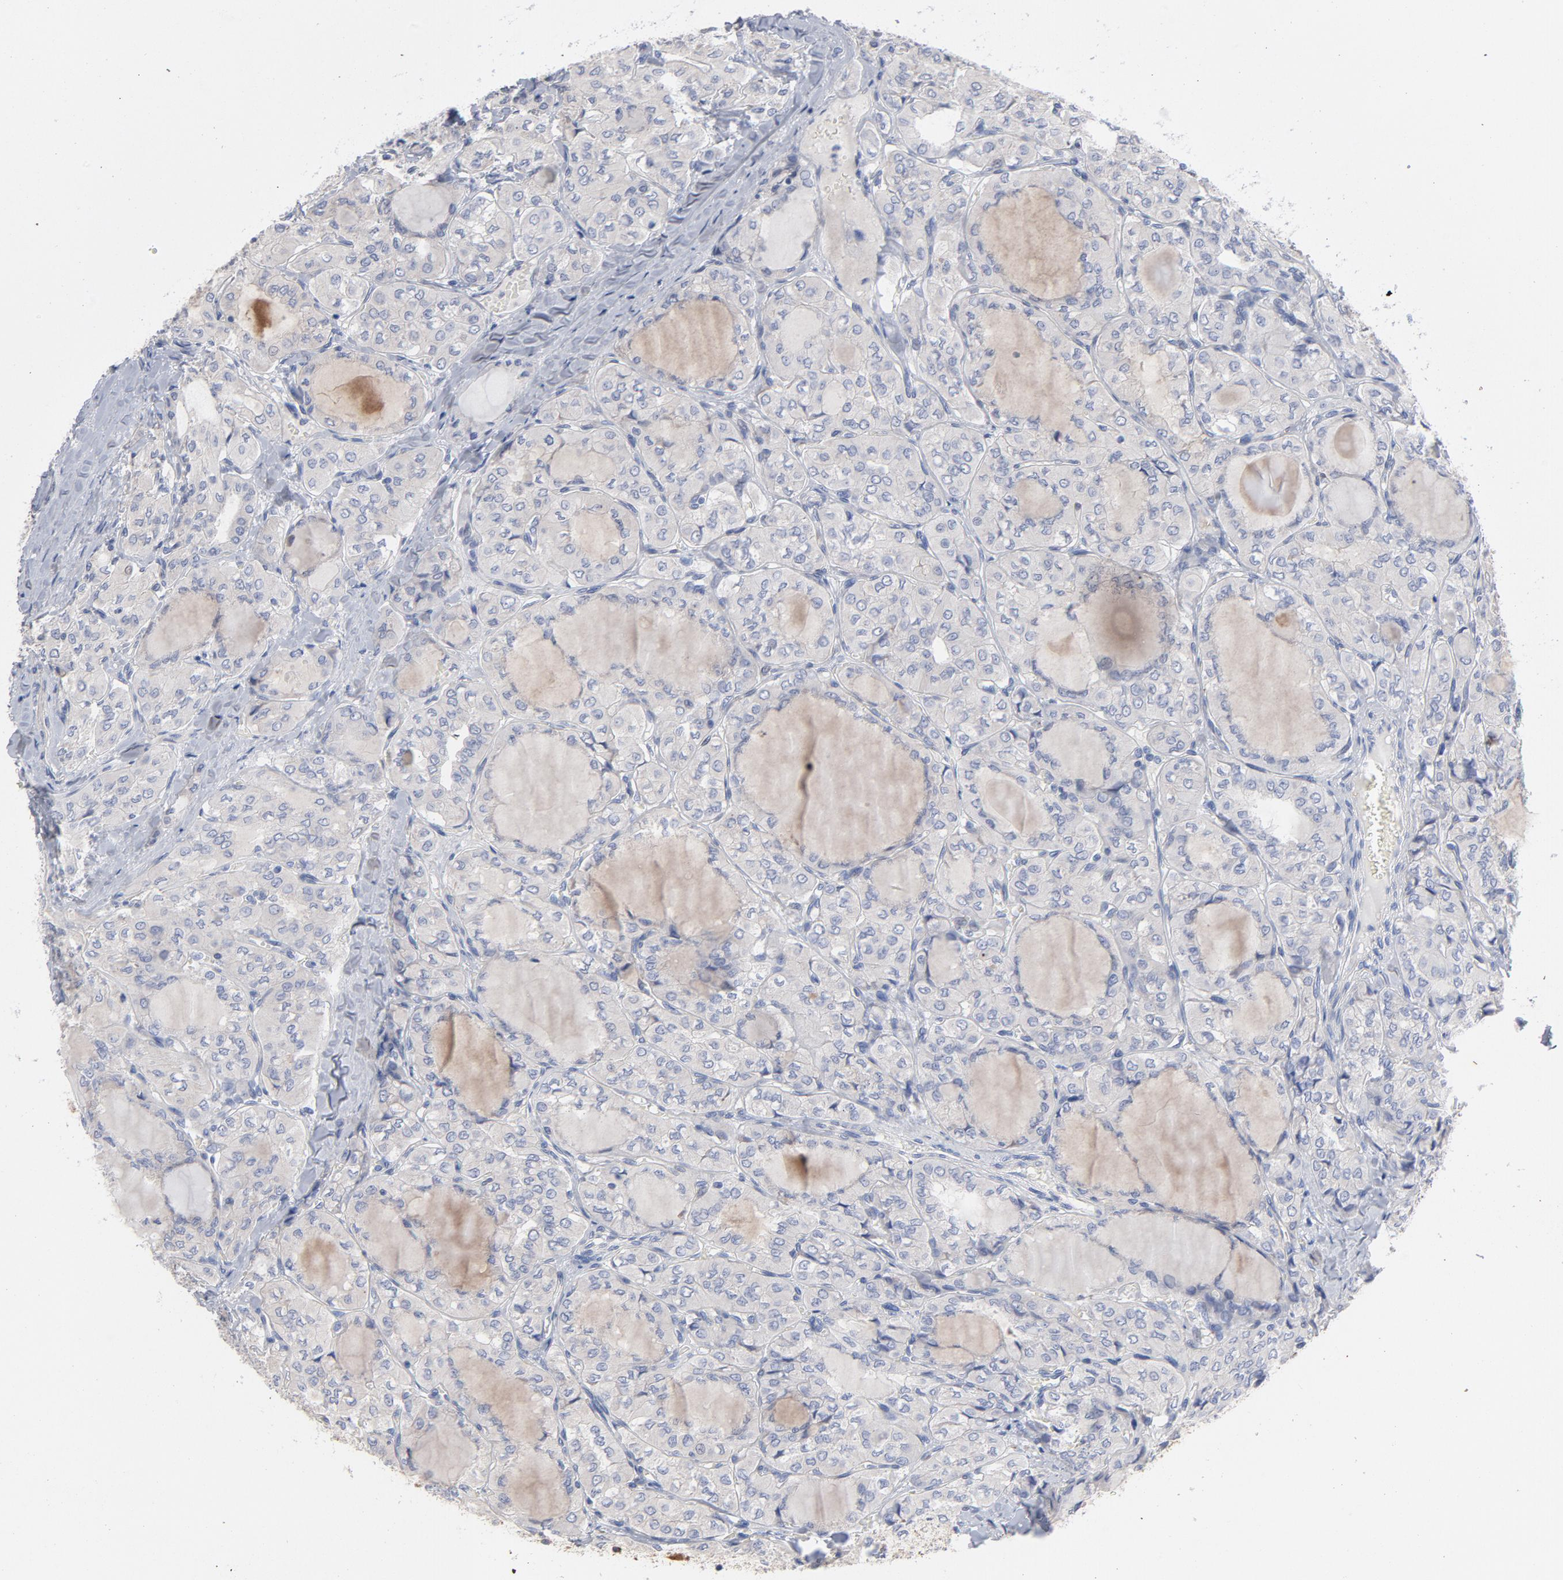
{"staining": {"intensity": "negative", "quantity": "none", "location": "none"}, "tissue": "thyroid cancer", "cell_type": "Tumor cells", "image_type": "cancer", "snomed": [{"axis": "morphology", "description": "Papillary adenocarcinoma, NOS"}, {"axis": "topography", "description": "Thyroid gland"}], "caption": "This photomicrograph is of papillary adenocarcinoma (thyroid) stained with IHC to label a protein in brown with the nuclei are counter-stained blue. There is no staining in tumor cells.", "gene": "CPE", "patient": {"sex": "male", "age": 20}}